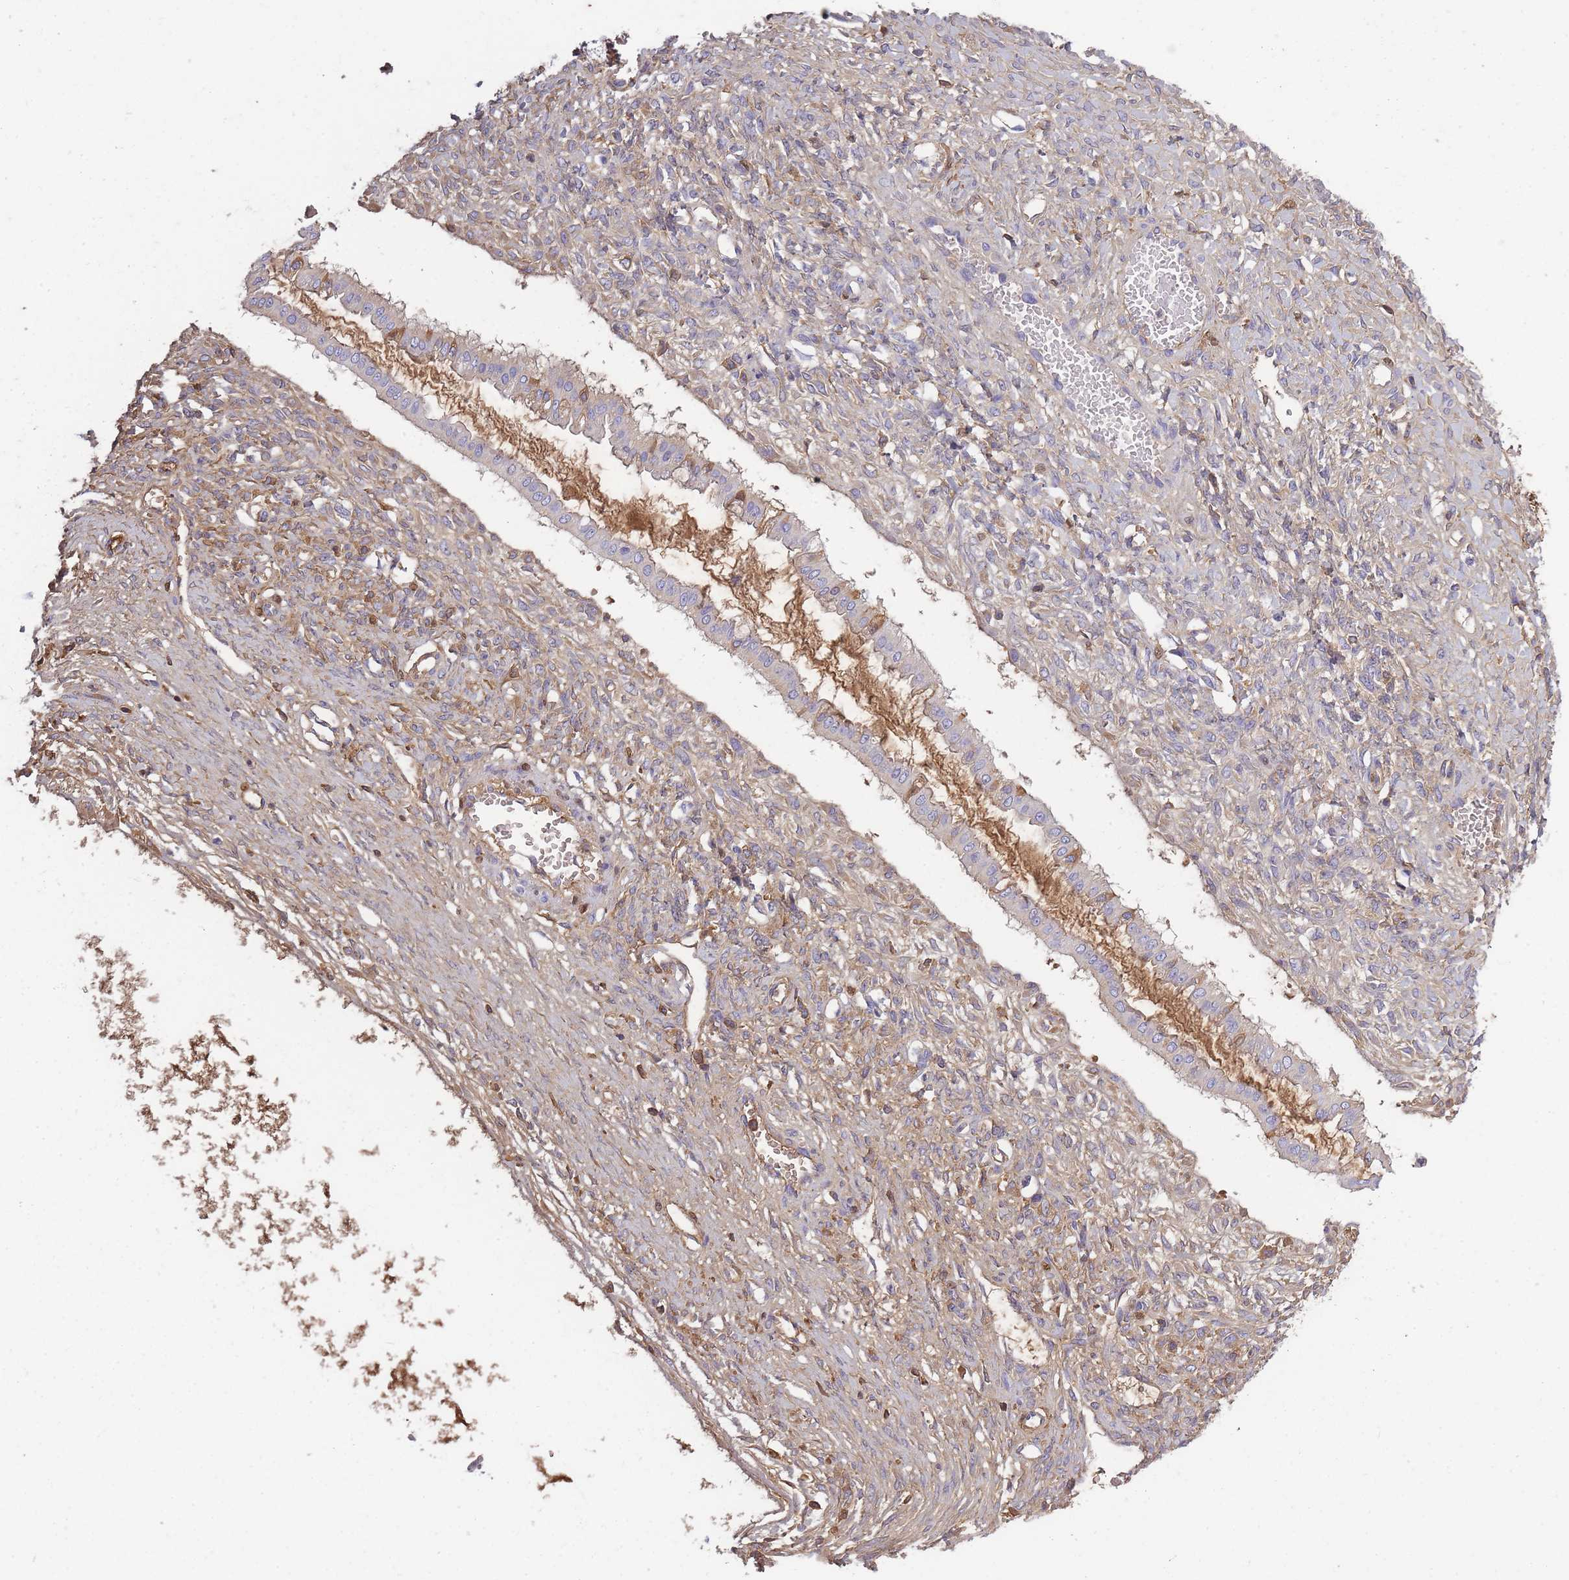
{"staining": {"intensity": "moderate", "quantity": "<25%", "location": "cytoplasmic/membranous"}, "tissue": "ovarian cancer", "cell_type": "Tumor cells", "image_type": "cancer", "snomed": [{"axis": "morphology", "description": "Cystadenocarcinoma, mucinous, NOS"}, {"axis": "topography", "description": "Ovary"}], "caption": "Mucinous cystadenocarcinoma (ovarian) tissue reveals moderate cytoplasmic/membranous positivity in approximately <25% of tumor cells, visualized by immunohistochemistry.", "gene": "IGKV1D-42", "patient": {"sex": "female", "age": 73}}